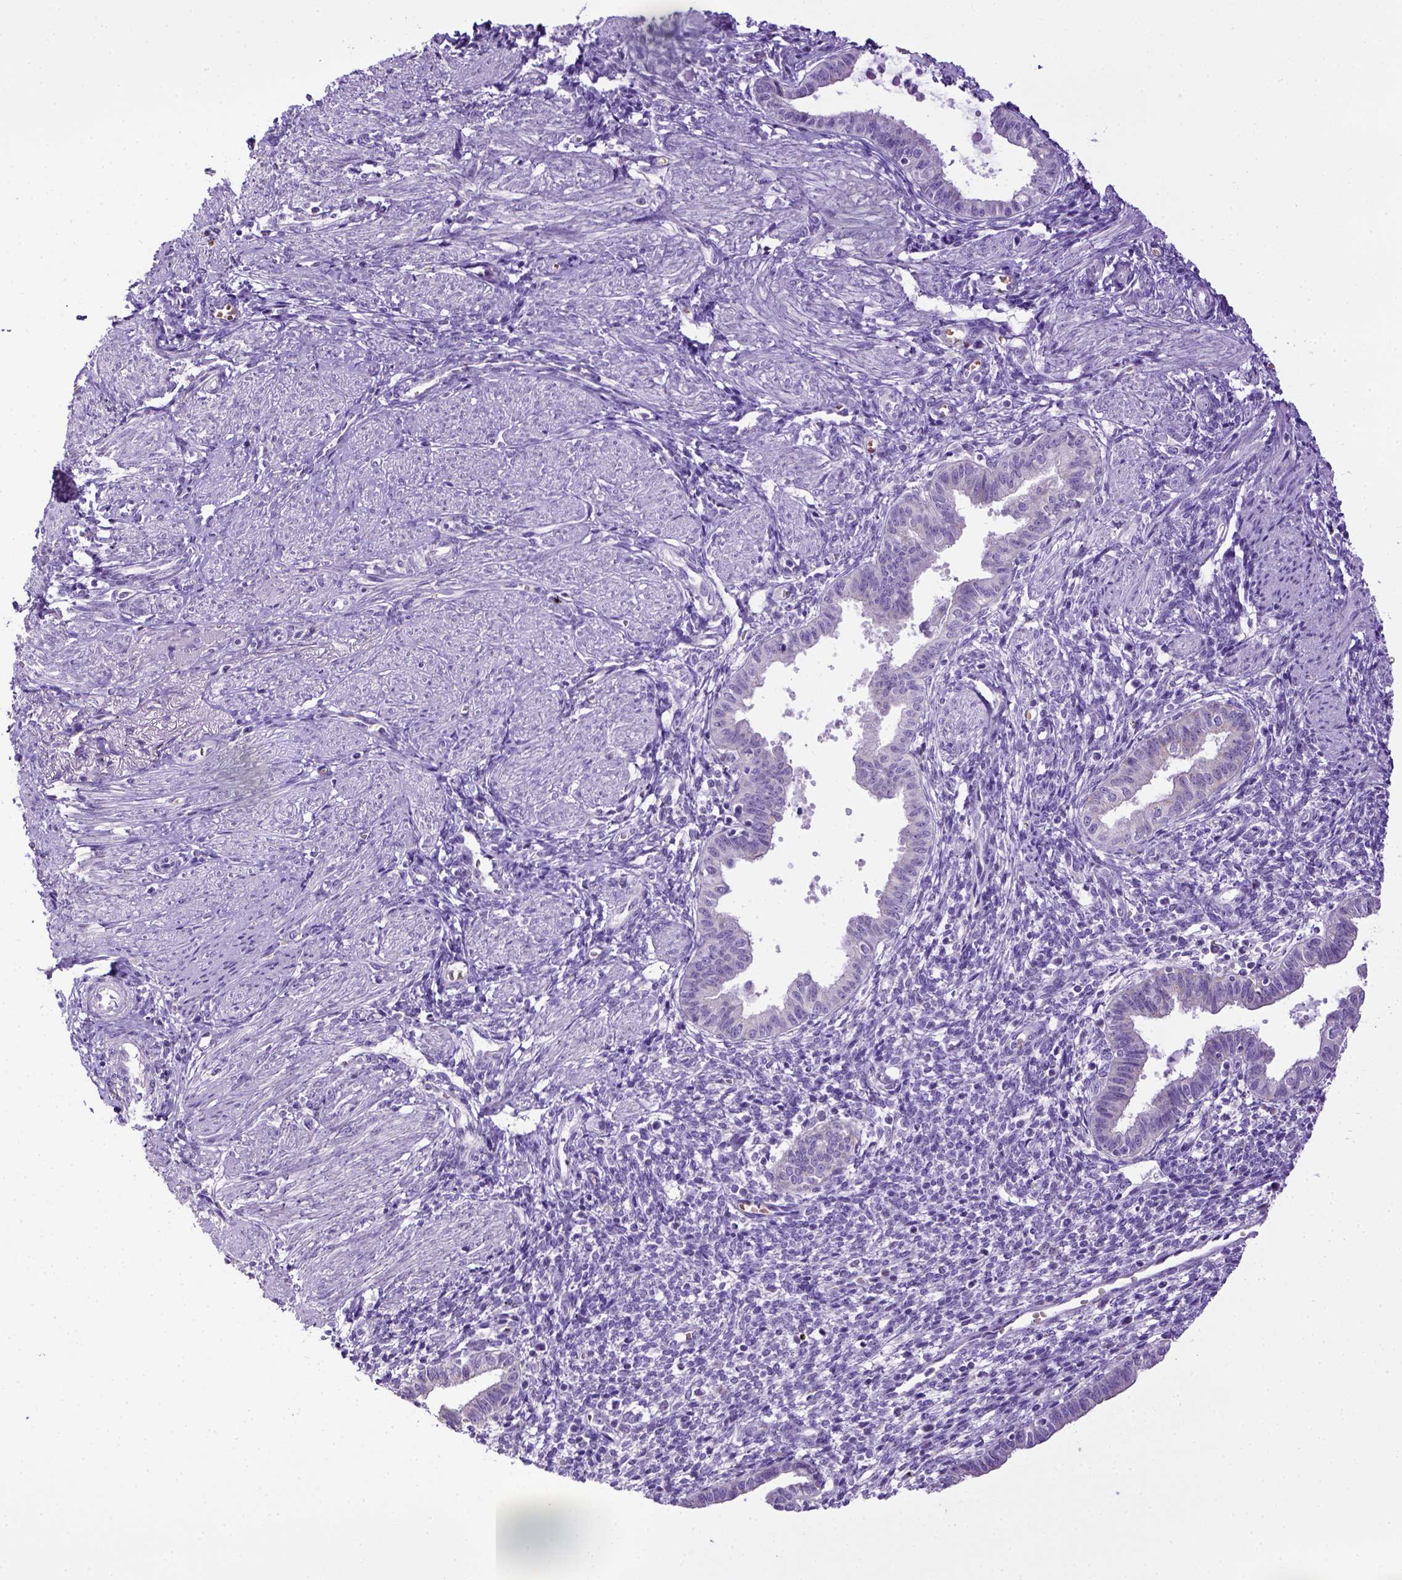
{"staining": {"intensity": "negative", "quantity": "none", "location": "none"}, "tissue": "endometrium", "cell_type": "Cells in endometrial stroma", "image_type": "normal", "snomed": [{"axis": "morphology", "description": "Normal tissue, NOS"}, {"axis": "topography", "description": "Endometrium"}], "caption": "Protein analysis of normal endometrium demonstrates no significant positivity in cells in endometrial stroma.", "gene": "SPEF1", "patient": {"sex": "female", "age": 37}}